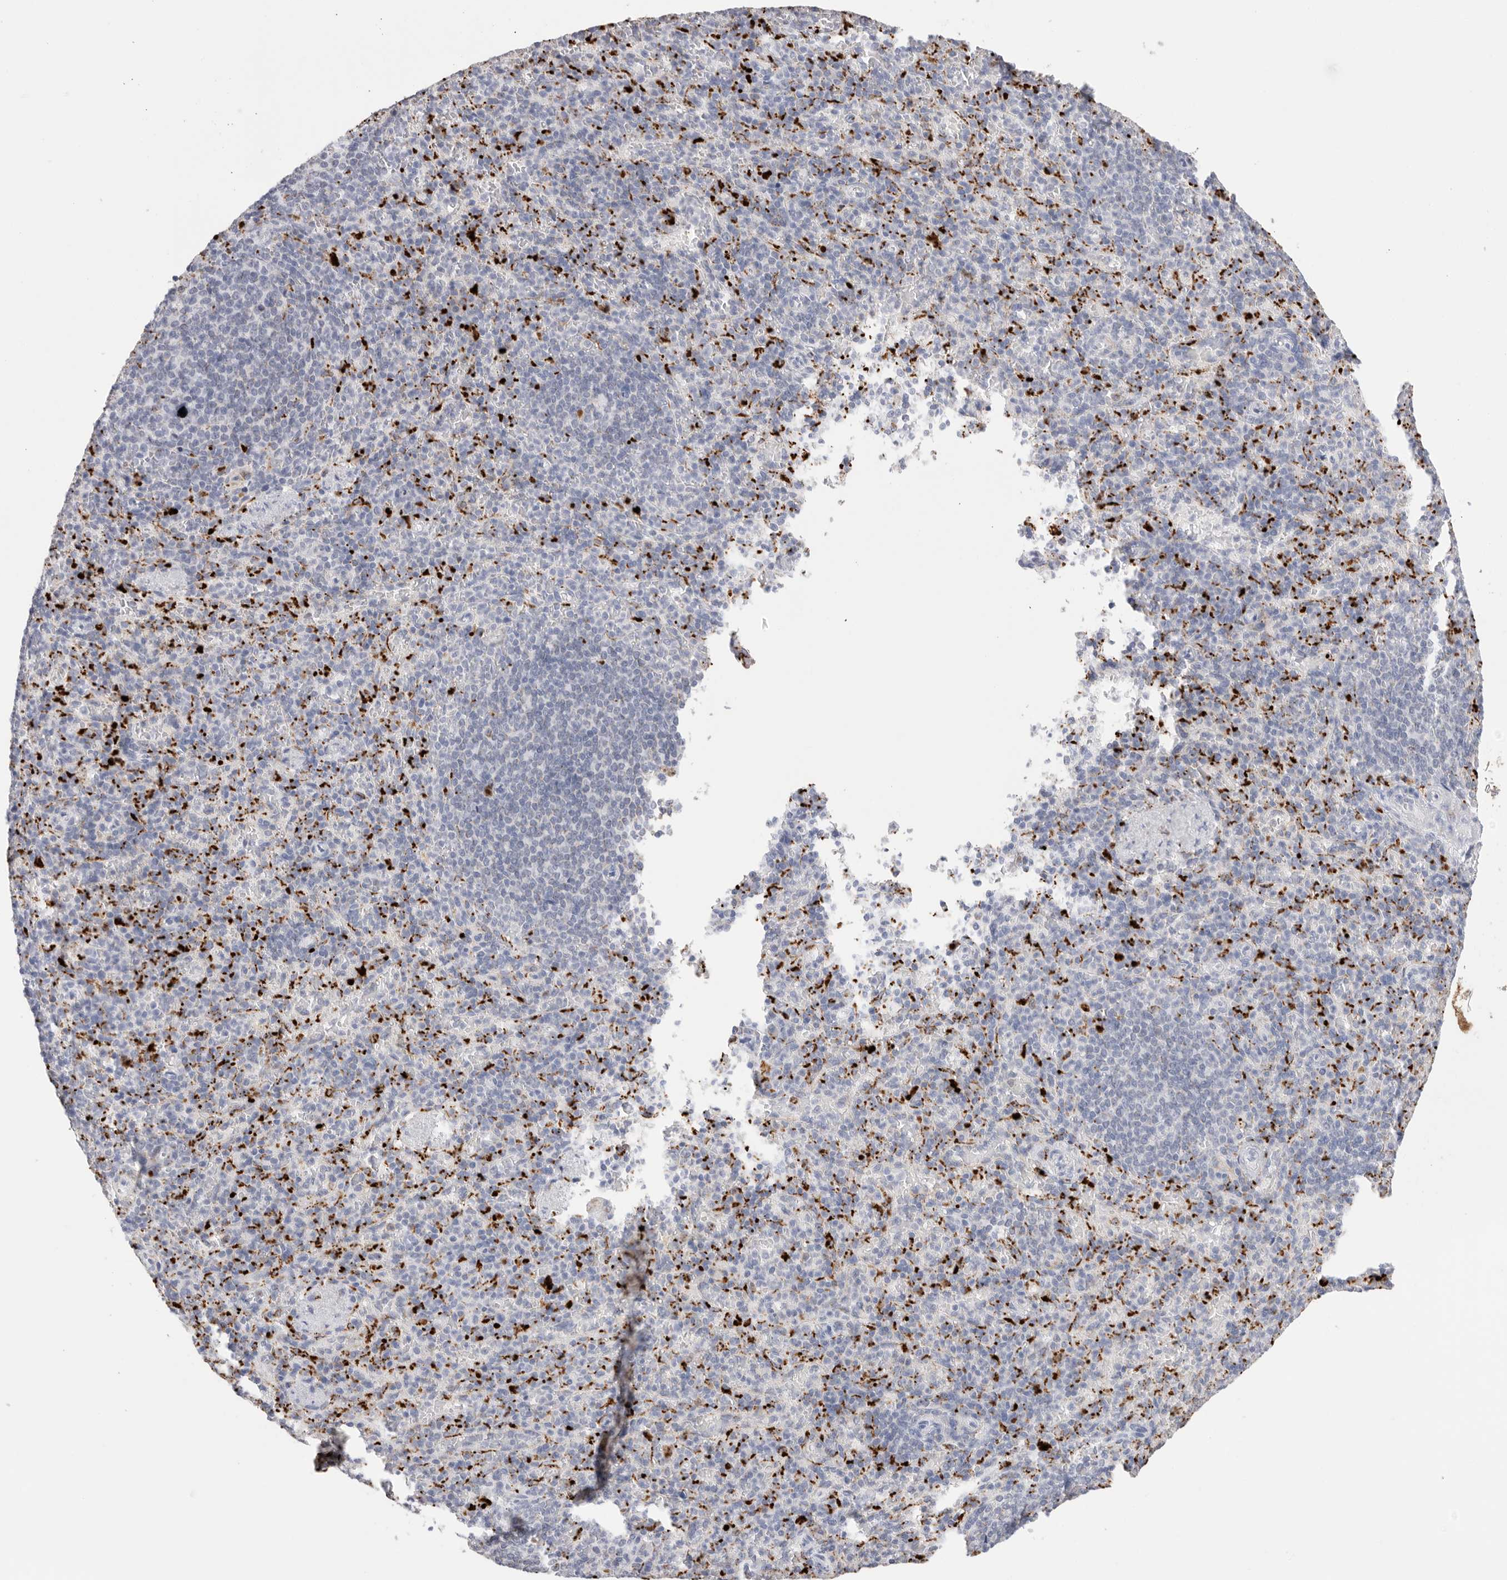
{"staining": {"intensity": "strong", "quantity": "25%-75%", "location": "cytoplasmic/membranous"}, "tissue": "spleen", "cell_type": "Cells in red pulp", "image_type": "normal", "snomed": [{"axis": "morphology", "description": "Normal tissue, NOS"}, {"axis": "topography", "description": "Spleen"}], "caption": "Immunohistochemical staining of unremarkable human spleen displays high levels of strong cytoplasmic/membranous expression in approximately 25%-75% of cells in red pulp. Immunohistochemistry stains the protein of interest in brown and the nuclei are stained blue.", "gene": "GGH", "patient": {"sex": "female", "age": 74}}